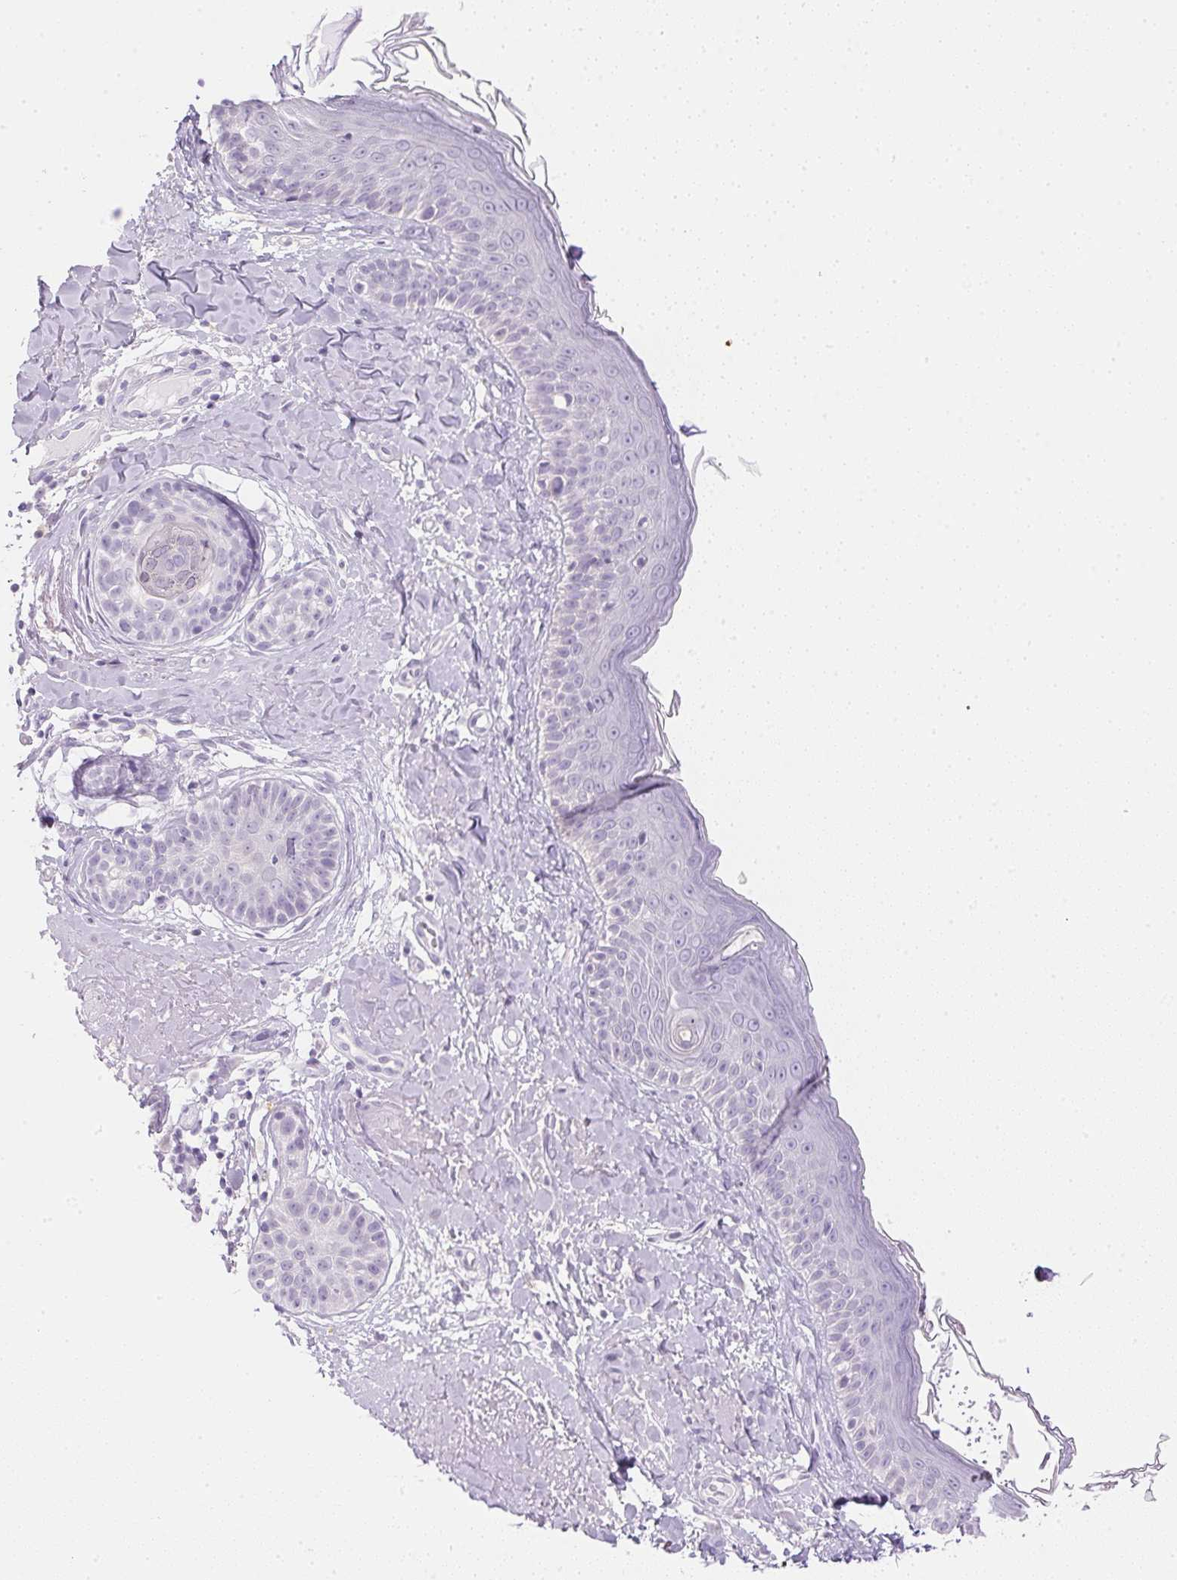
{"staining": {"intensity": "negative", "quantity": "none", "location": "none"}, "tissue": "skin", "cell_type": "Fibroblasts", "image_type": "normal", "snomed": [{"axis": "morphology", "description": "Normal tissue, NOS"}, {"axis": "topography", "description": "Skin"}], "caption": "A histopathology image of human skin is negative for staining in fibroblasts. (DAB IHC visualized using brightfield microscopy, high magnification).", "gene": "ATP6V1G3", "patient": {"sex": "male", "age": 73}}